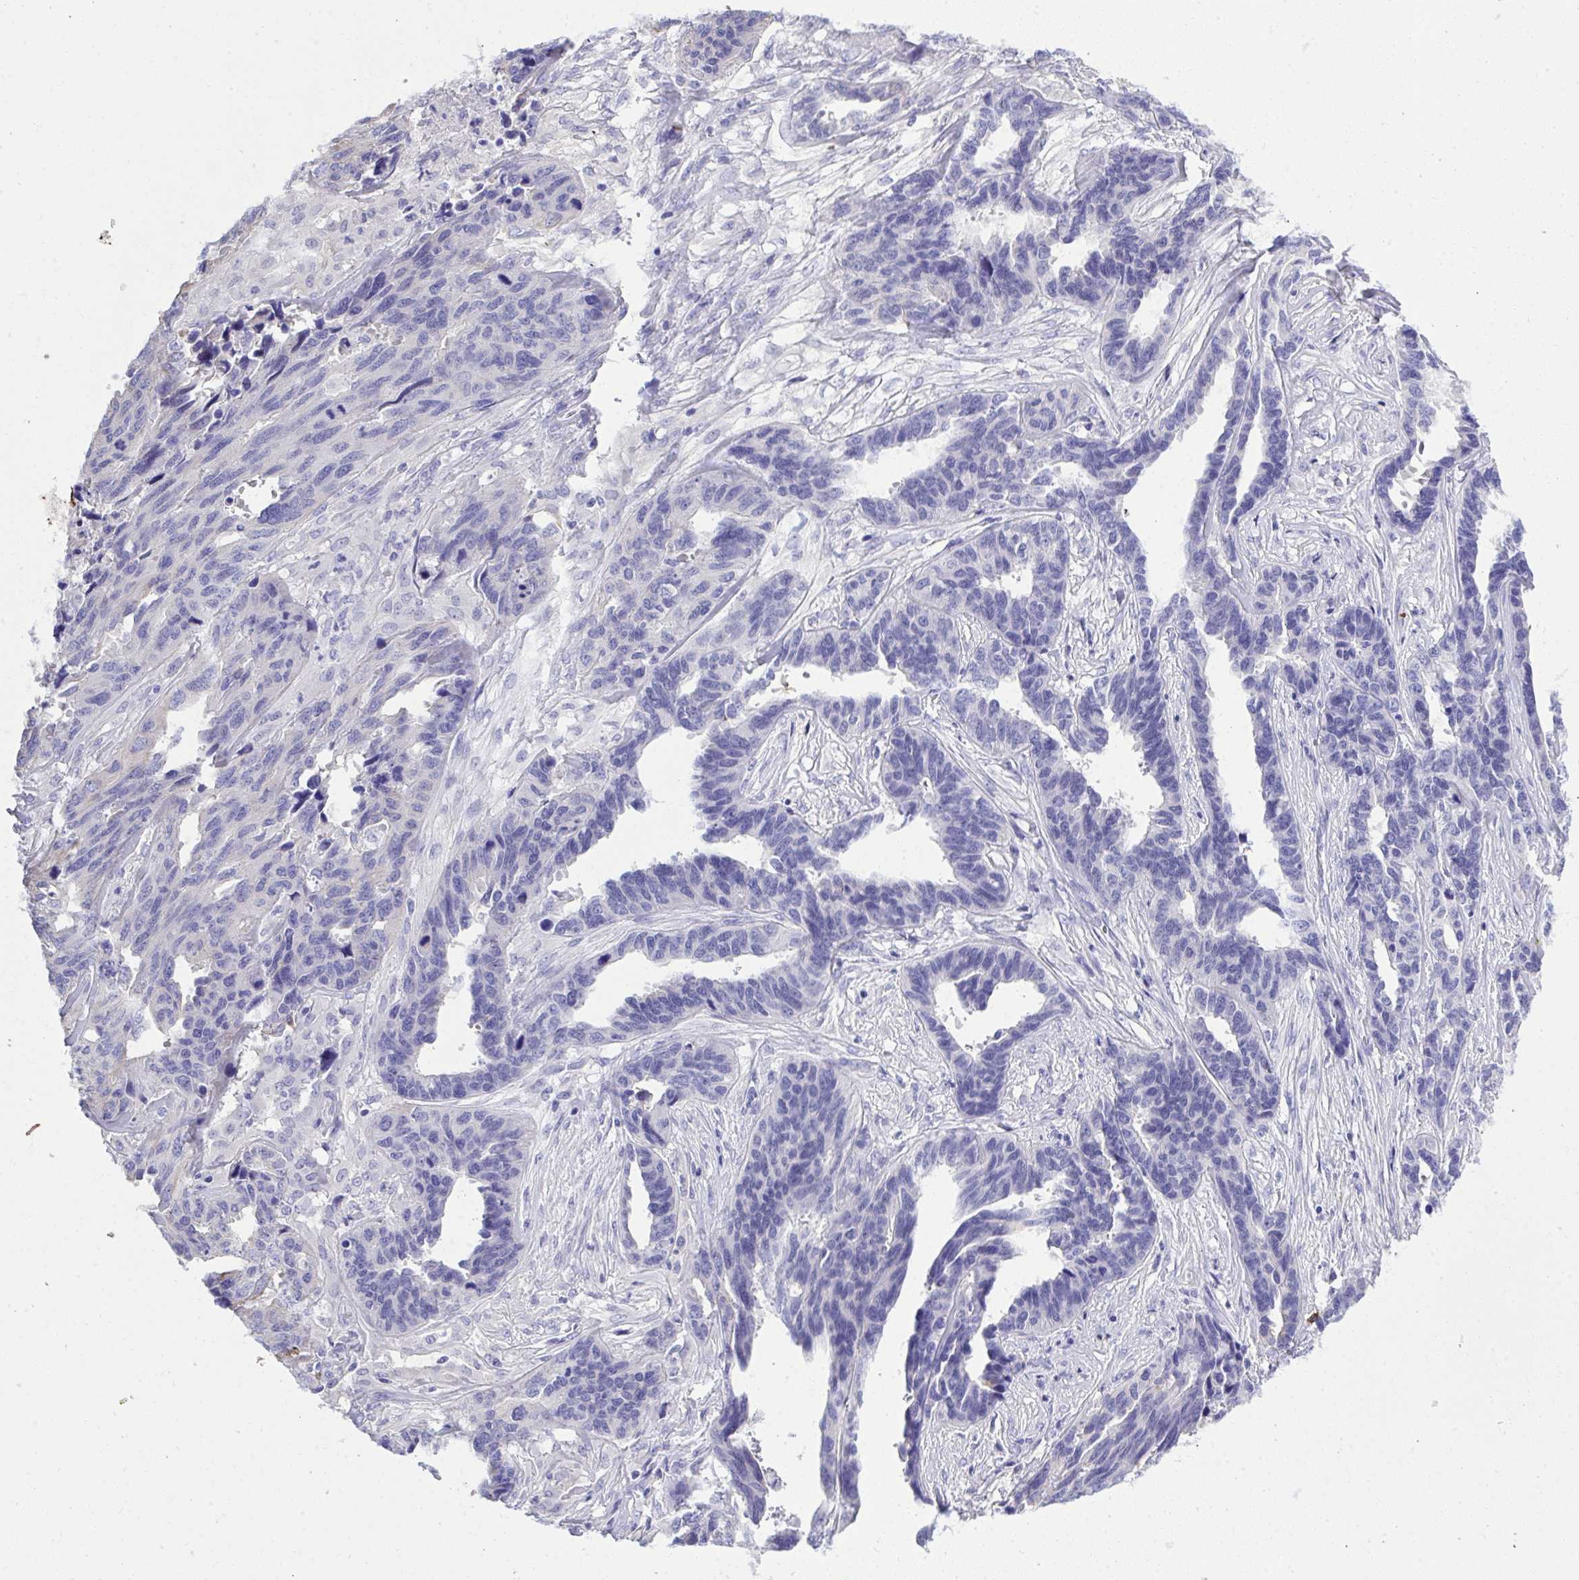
{"staining": {"intensity": "negative", "quantity": "none", "location": "none"}, "tissue": "ovarian cancer", "cell_type": "Tumor cells", "image_type": "cancer", "snomed": [{"axis": "morphology", "description": "Cystadenocarcinoma, serous, NOS"}, {"axis": "topography", "description": "Ovary"}], "caption": "Tumor cells show no significant protein positivity in ovarian cancer (serous cystadenocarcinoma).", "gene": "PSD", "patient": {"sex": "female", "age": 64}}